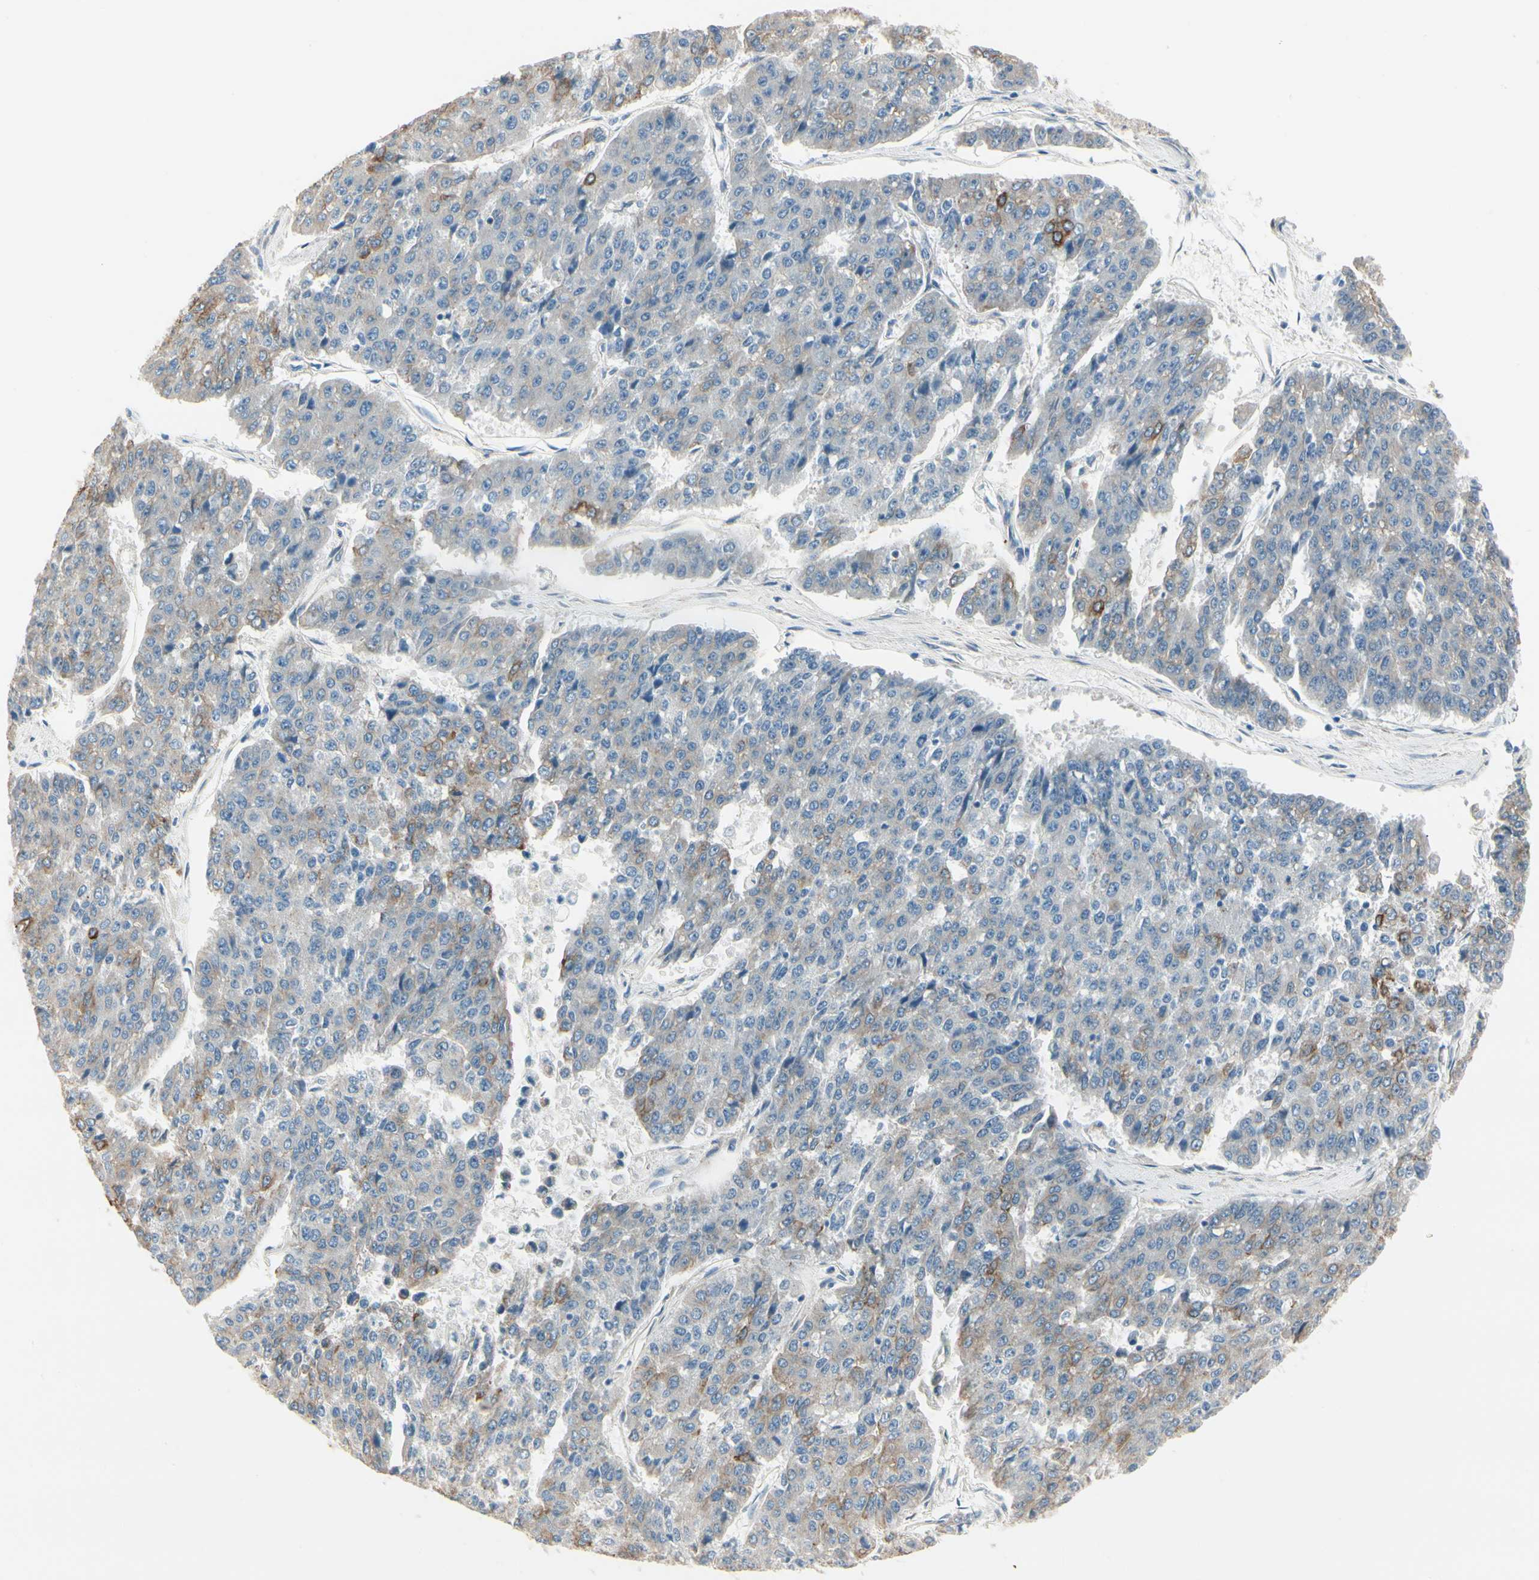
{"staining": {"intensity": "moderate", "quantity": "<25%", "location": "cytoplasmic/membranous"}, "tissue": "pancreatic cancer", "cell_type": "Tumor cells", "image_type": "cancer", "snomed": [{"axis": "morphology", "description": "Adenocarcinoma, NOS"}, {"axis": "topography", "description": "Pancreas"}], "caption": "Tumor cells reveal low levels of moderate cytoplasmic/membranous expression in about <25% of cells in human pancreatic adenocarcinoma.", "gene": "DUSP12", "patient": {"sex": "male", "age": 50}}